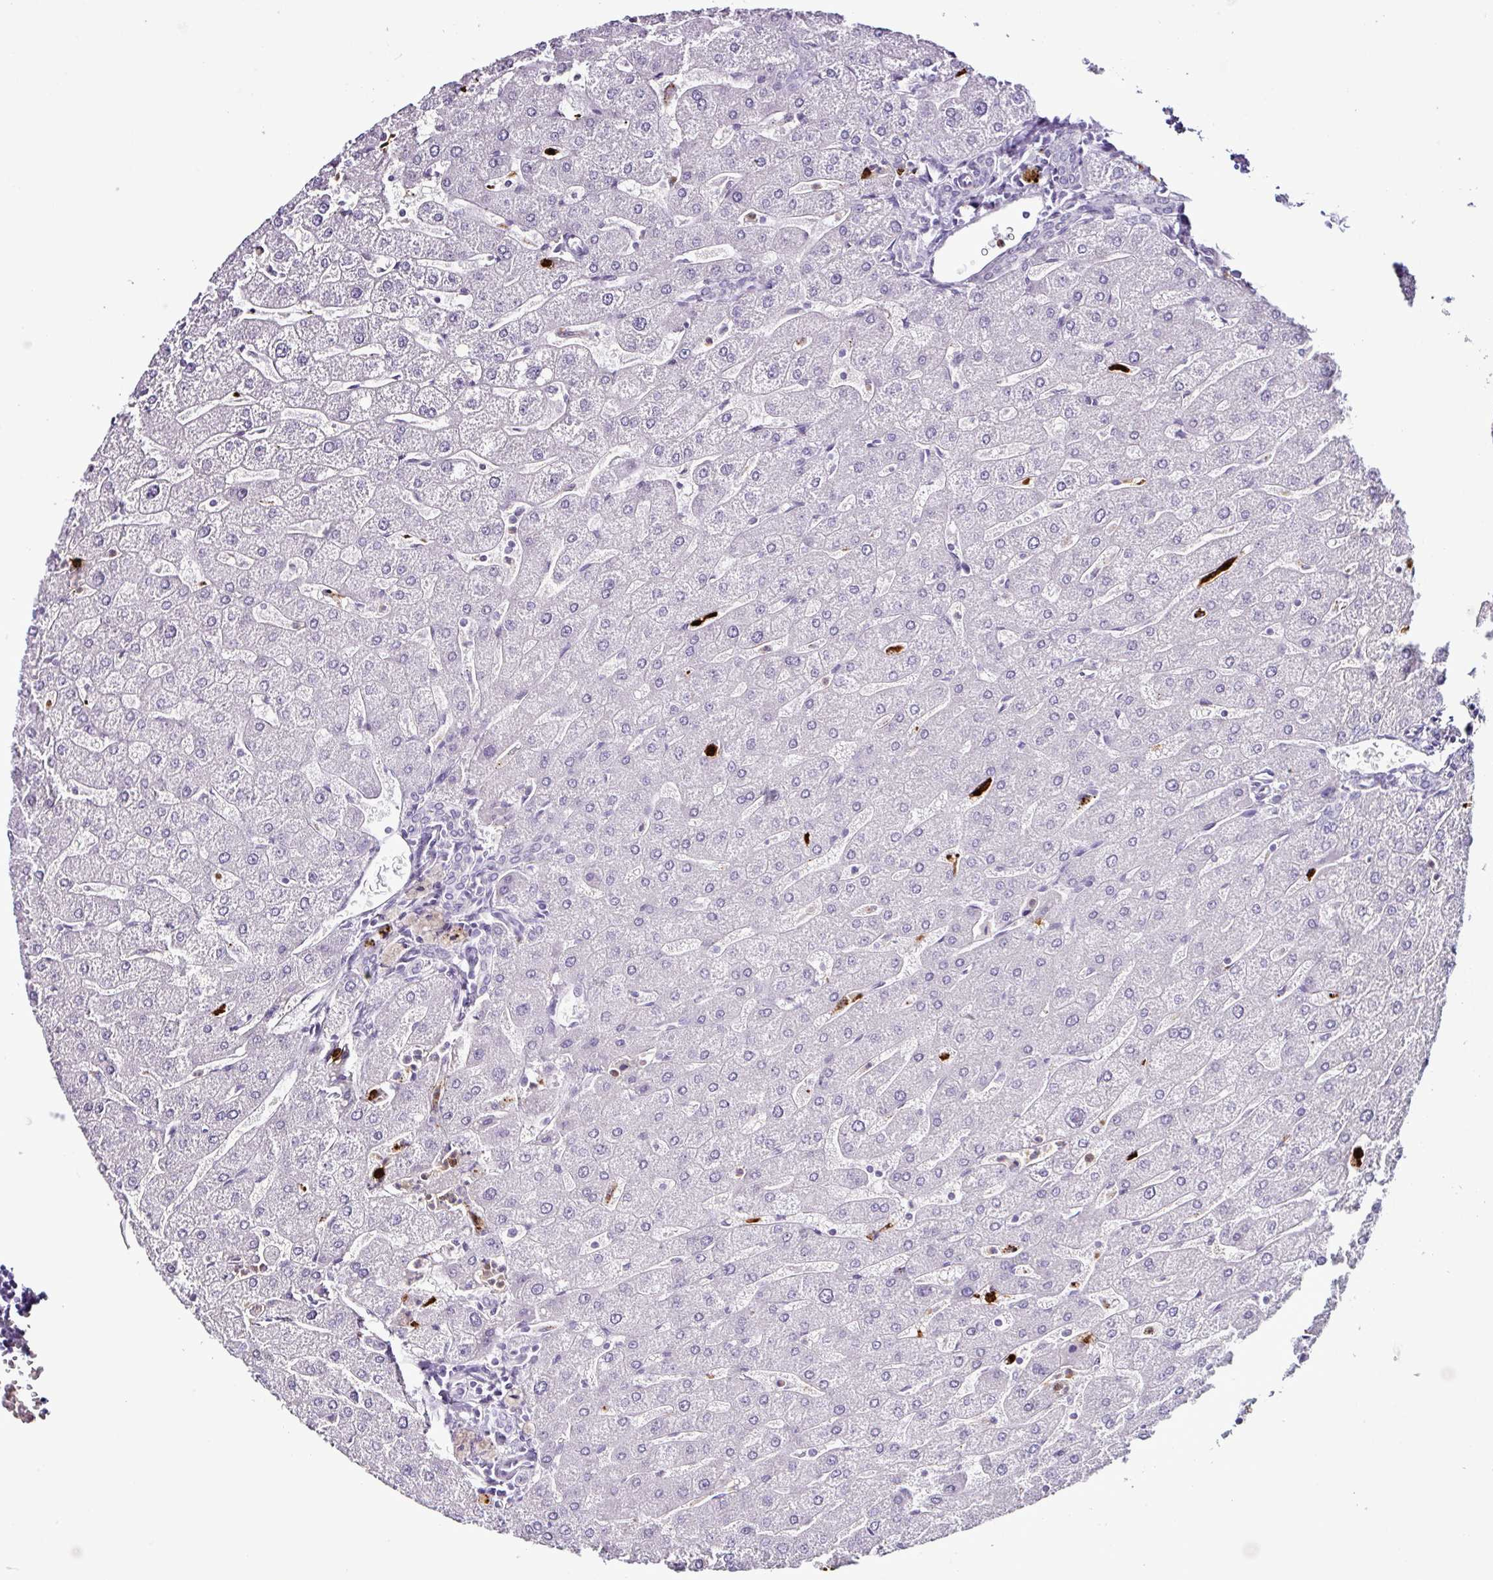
{"staining": {"intensity": "negative", "quantity": "none", "location": "none"}, "tissue": "liver", "cell_type": "Cholangiocytes", "image_type": "normal", "snomed": [{"axis": "morphology", "description": "Normal tissue, NOS"}, {"axis": "topography", "description": "Liver"}], "caption": "DAB (3,3'-diaminobenzidine) immunohistochemical staining of normal liver demonstrates no significant expression in cholangiocytes. (DAB IHC with hematoxylin counter stain).", "gene": "TMEM178A", "patient": {"sex": "male", "age": 67}}